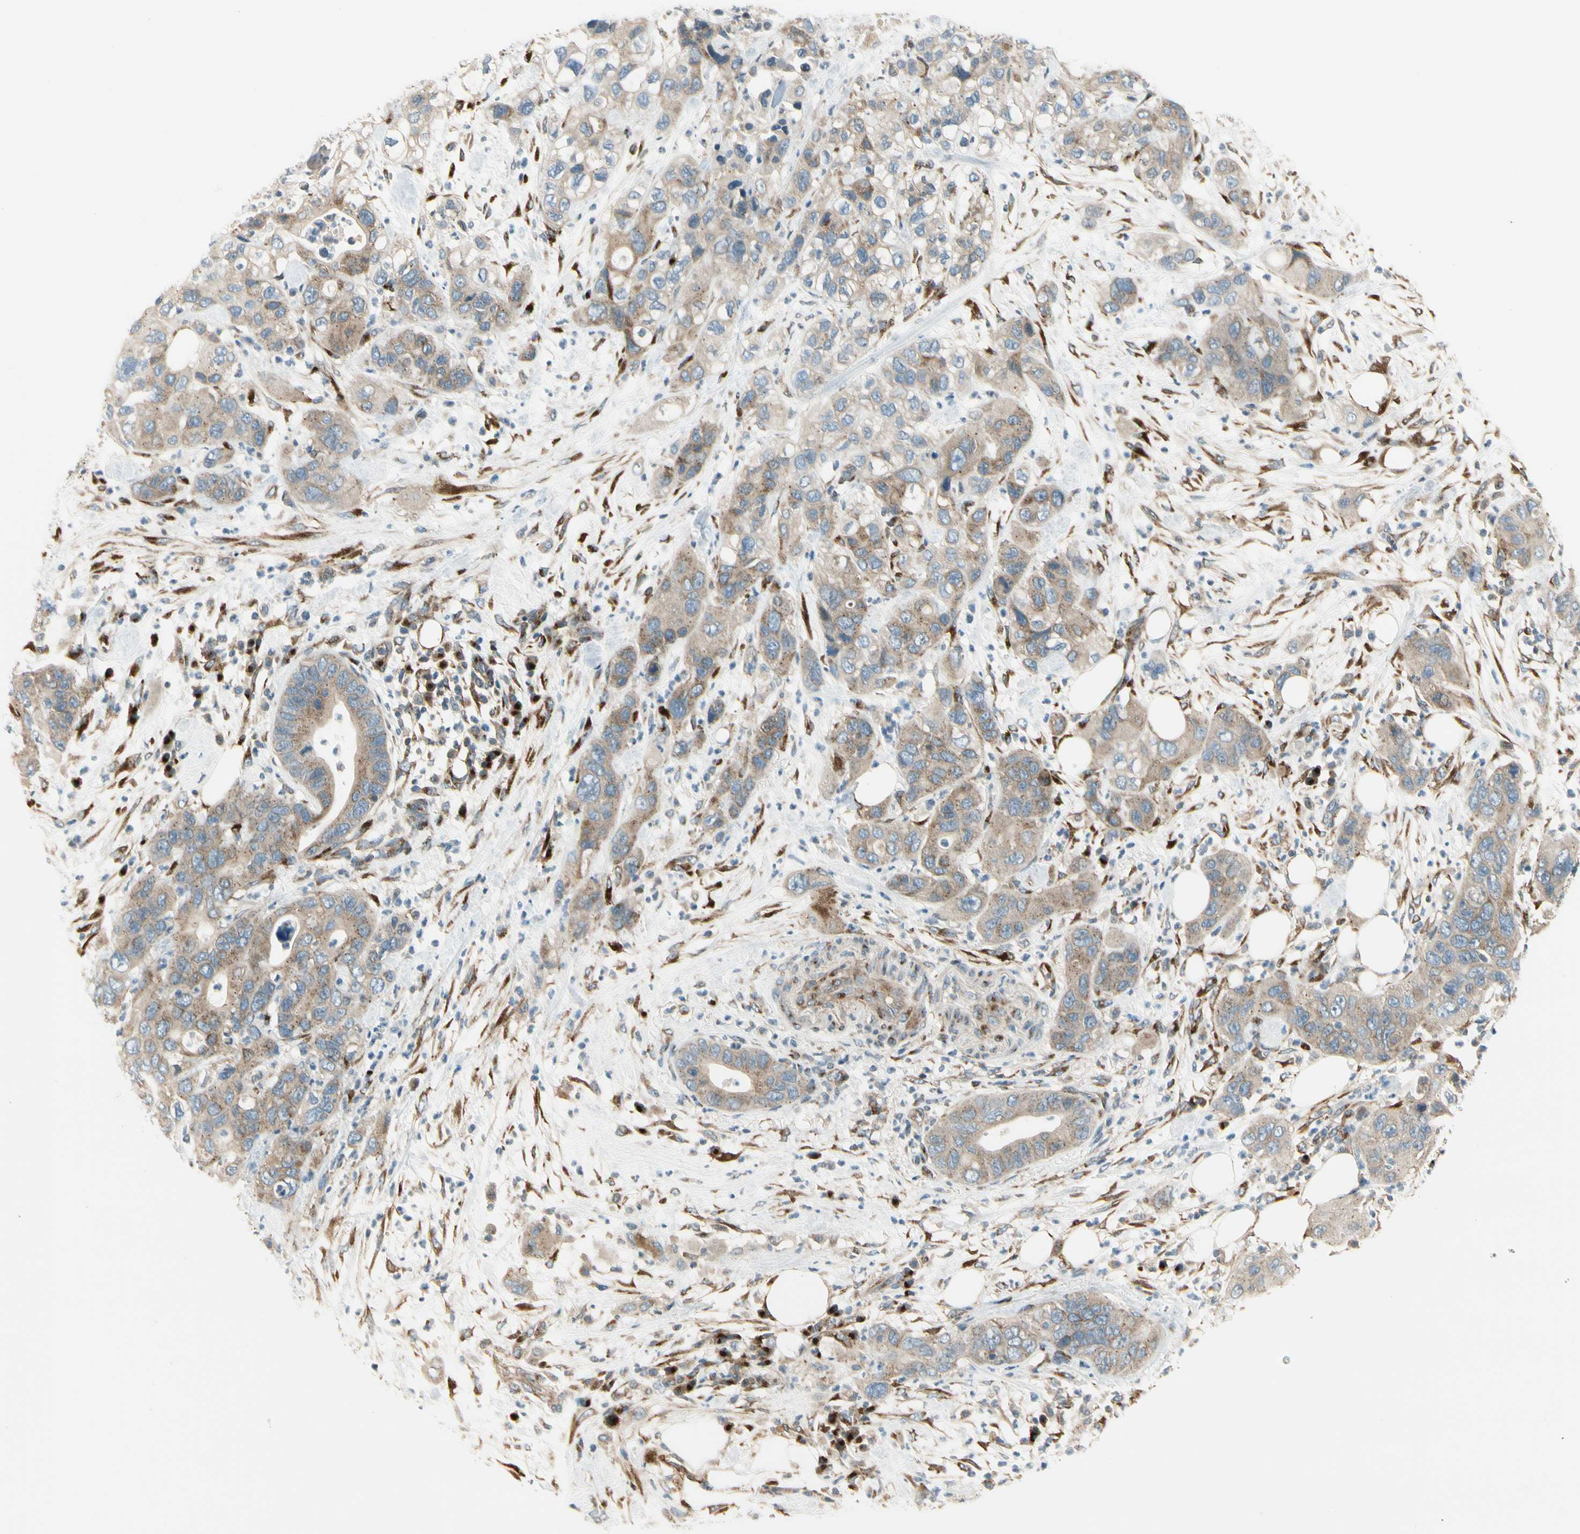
{"staining": {"intensity": "weak", "quantity": ">75%", "location": "cytoplasmic/membranous"}, "tissue": "pancreatic cancer", "cell_type": "Tumor cells", "image_type": "cancer", "snomed": [{"axis": "morphology", "description": "Adenocarcinoma, NOS"}, {"axis": "topography", "description": "Pancreas"}], "caption": "Weak cytoplasmic/membranous positivity for a protein is present in approximately >75% of tumor cells of pancreatic cancer (adenocarcinoma) using immunohistochemistry.", "gene": "MANSC1", "patient": {"sex": "female", "age": 71}}